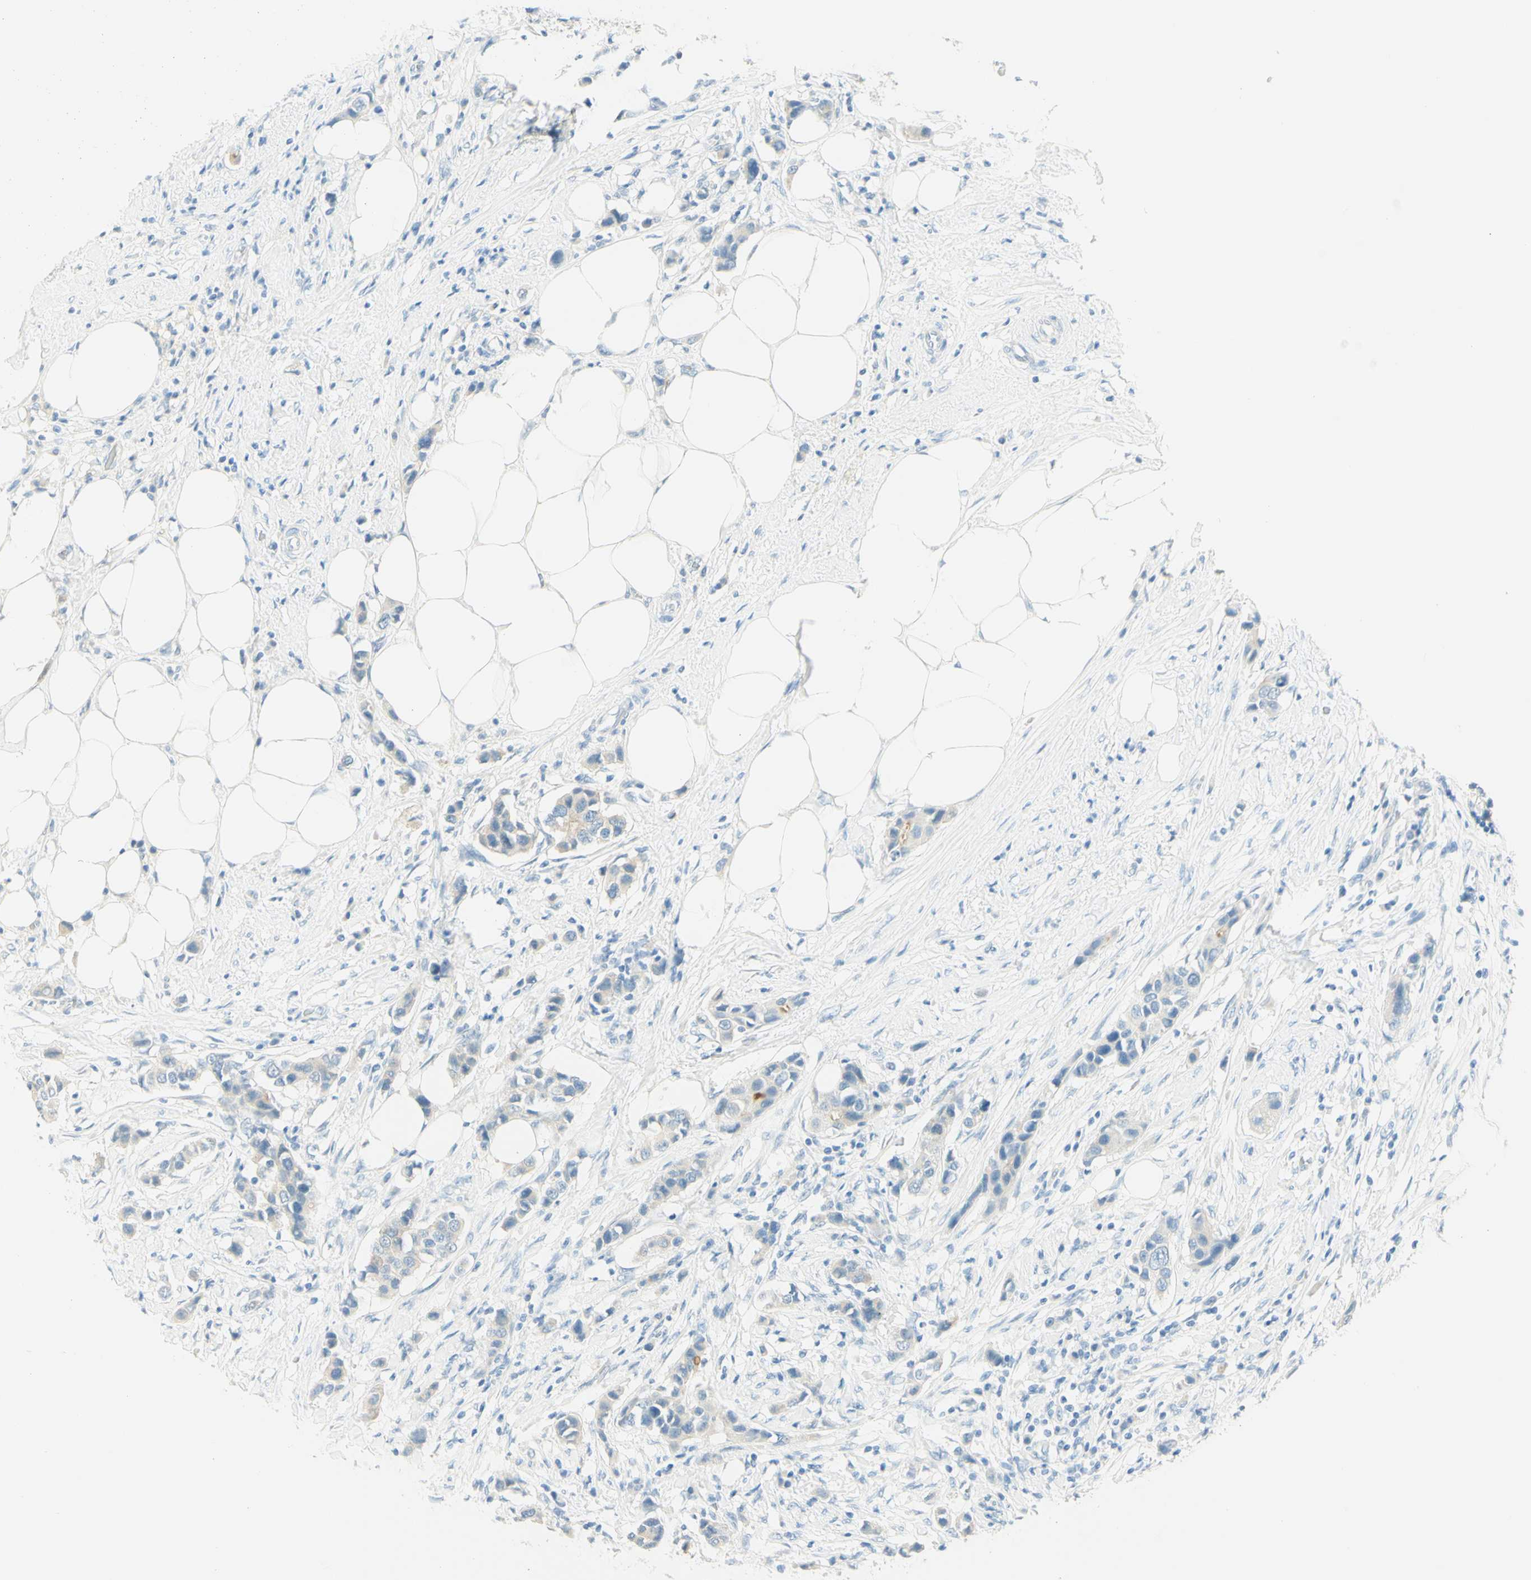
{"staining": {"intensity": "negative", "quantity": "none", "location": "none"}, "tissue": "breast cancer", "cell_type": "Tumor cells", "image_type": "cancer", "snomed": [{"axis": "morphology", "description": "Normal tissue, NOS"}, {"axis": "morphology", "description": "Duct carcinoma"}, {"axis": "topography", "description": "Breast"}], "caption": "An immunohistochemistry histopathology image of invasive ductal carcinoma (breast) is shown. There is no staining in tumor cells of invasive ductal carcinoma (breast).", "gene": "TMEM132D", "patient": {"sex": "female", "age": 50}}